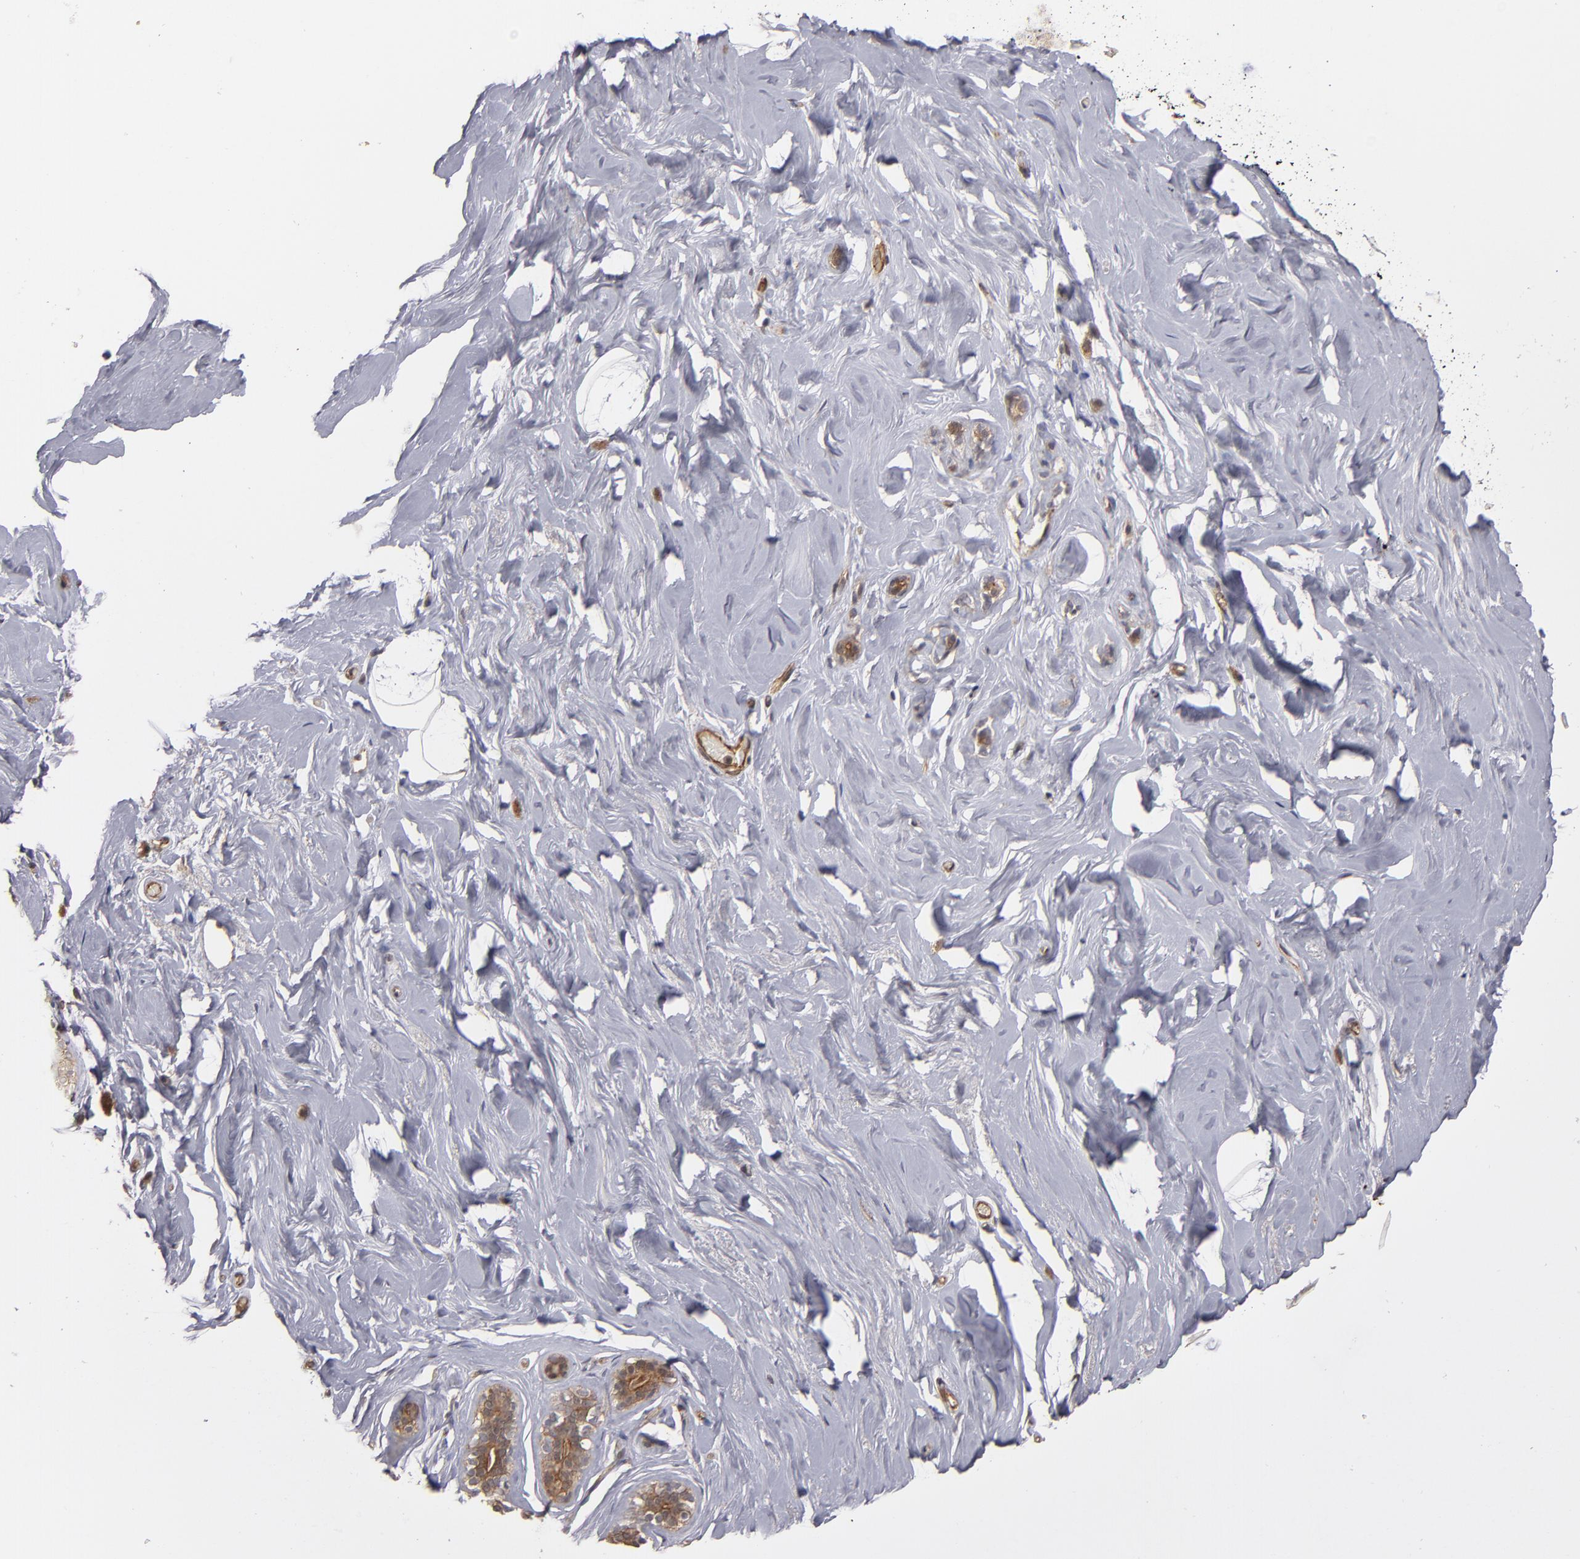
{"staining": {"intensity": "moderate", "quantity": ">75%", "location": "cytoplasmic/membranous"}, "tissue": "breast", "cell_type": "Glandular cells", "image_type": "normal", "snomed": [{"axis": "morphology", "description": "Normal tissue, NOS"}, {"axis": "topography", "description": "Breast"}], "caption": "Immunohistochemical staining of benign human breast reveals moderate cytoplasmic/membranous protein positivity in about >75% of glandular cells. (DAB (3,3'-diaminobenzidine) IHC with brightfield microscopy, high magnification).", "gene": "TJP1", "patient": {"sex": "female", "age": 75}}